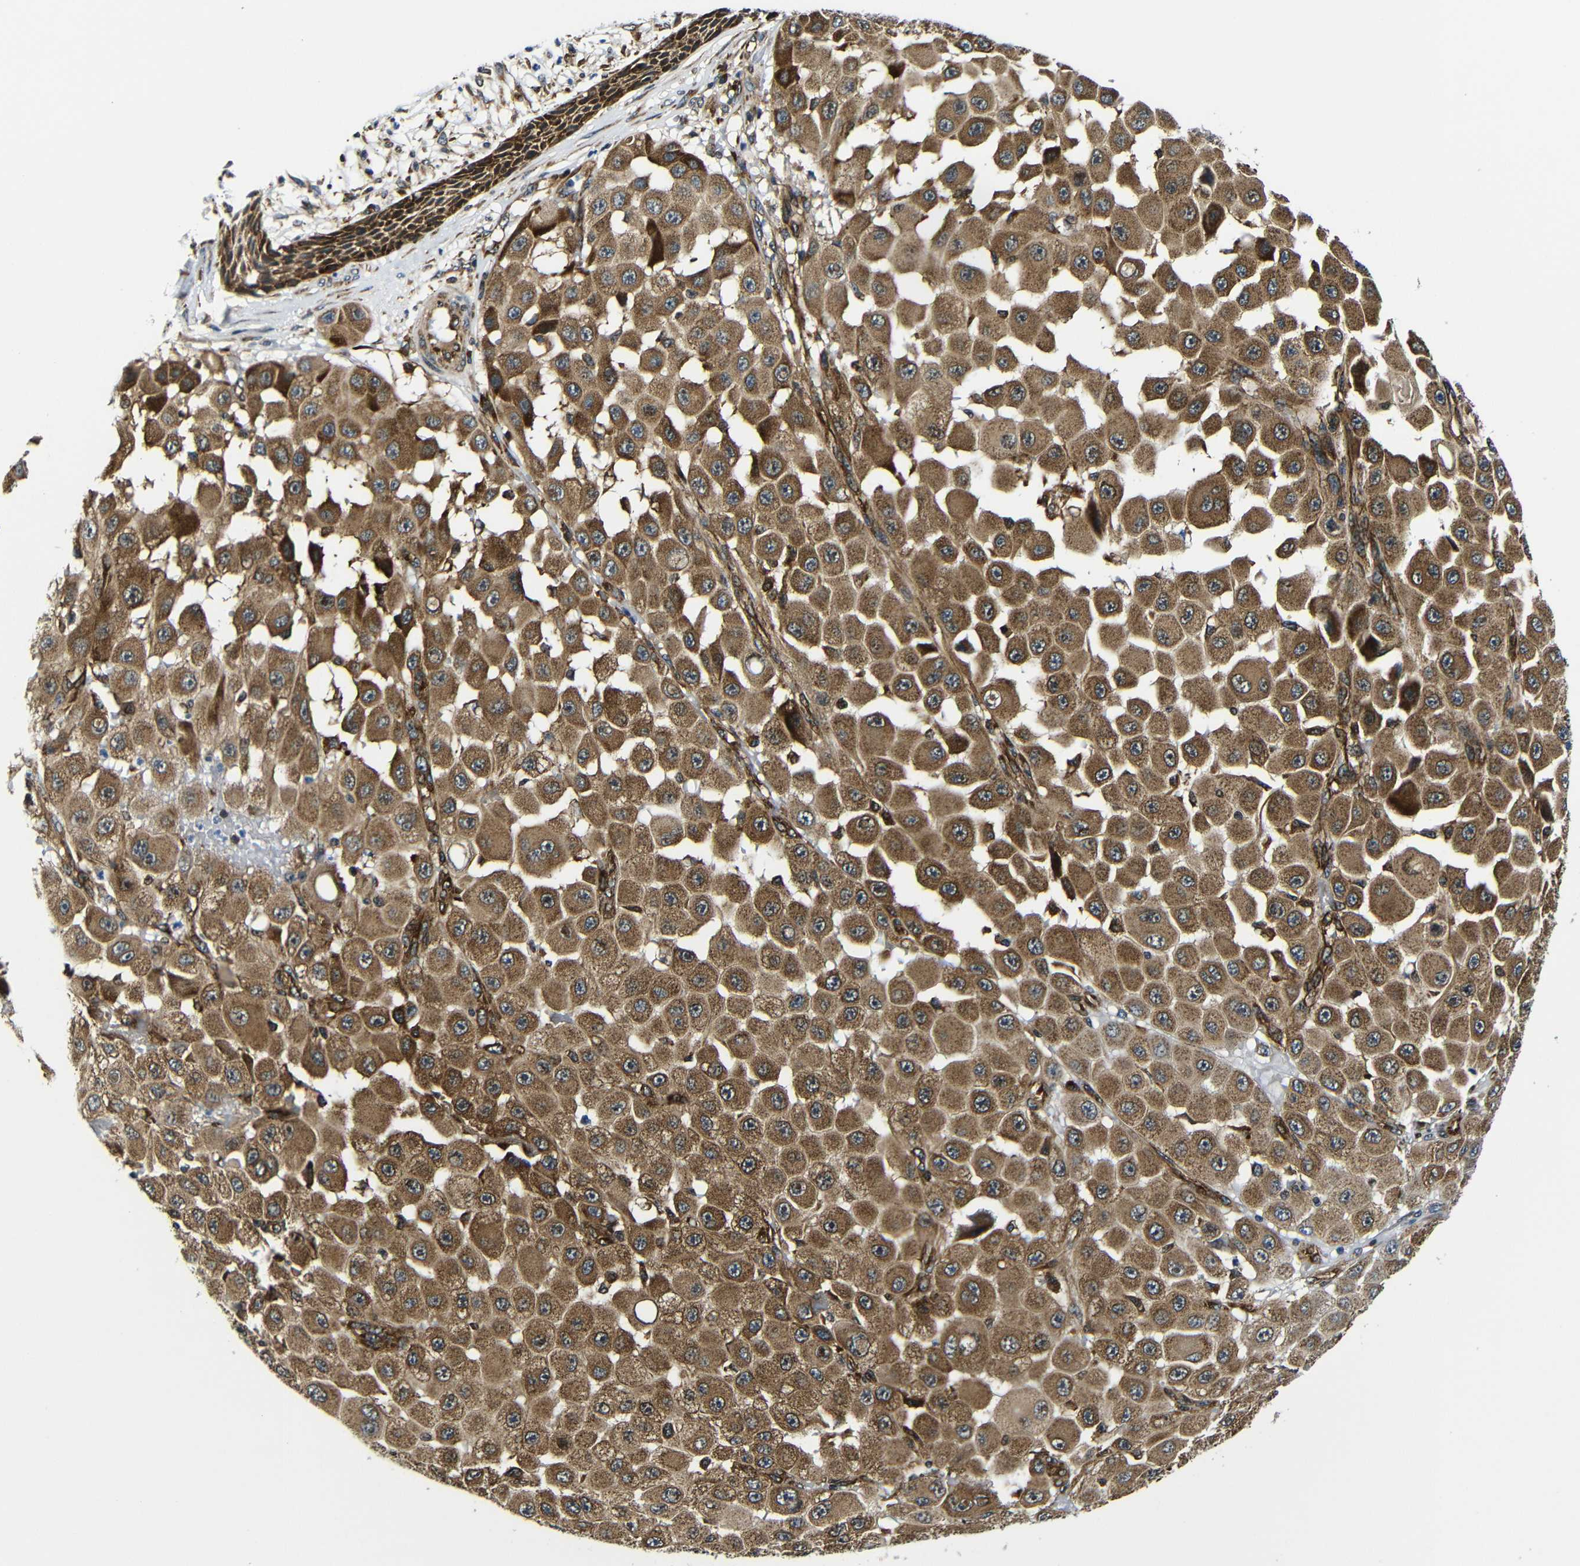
{"staining": {"intensity": "moderate", "quantity": ">75%", "location": "cytoplasmic/membranous"}, "tissue": "melanoma", "cell_type": "Tumor cells", "image_type": "cancer", "snomed": [{"axis": "morphology", "description": "Malignant melanoma, NOS"}, {"axis": "topography", "description": "Skin"}], "caption": "Moderate cytoplasmic/membranous staining for a protein is identified in about >75% of tumor cells of malignant melanoma using immunohistochemistry (IHC).", "gene": "ABCE1", "patient": {"sex": "female", "age": 81}}